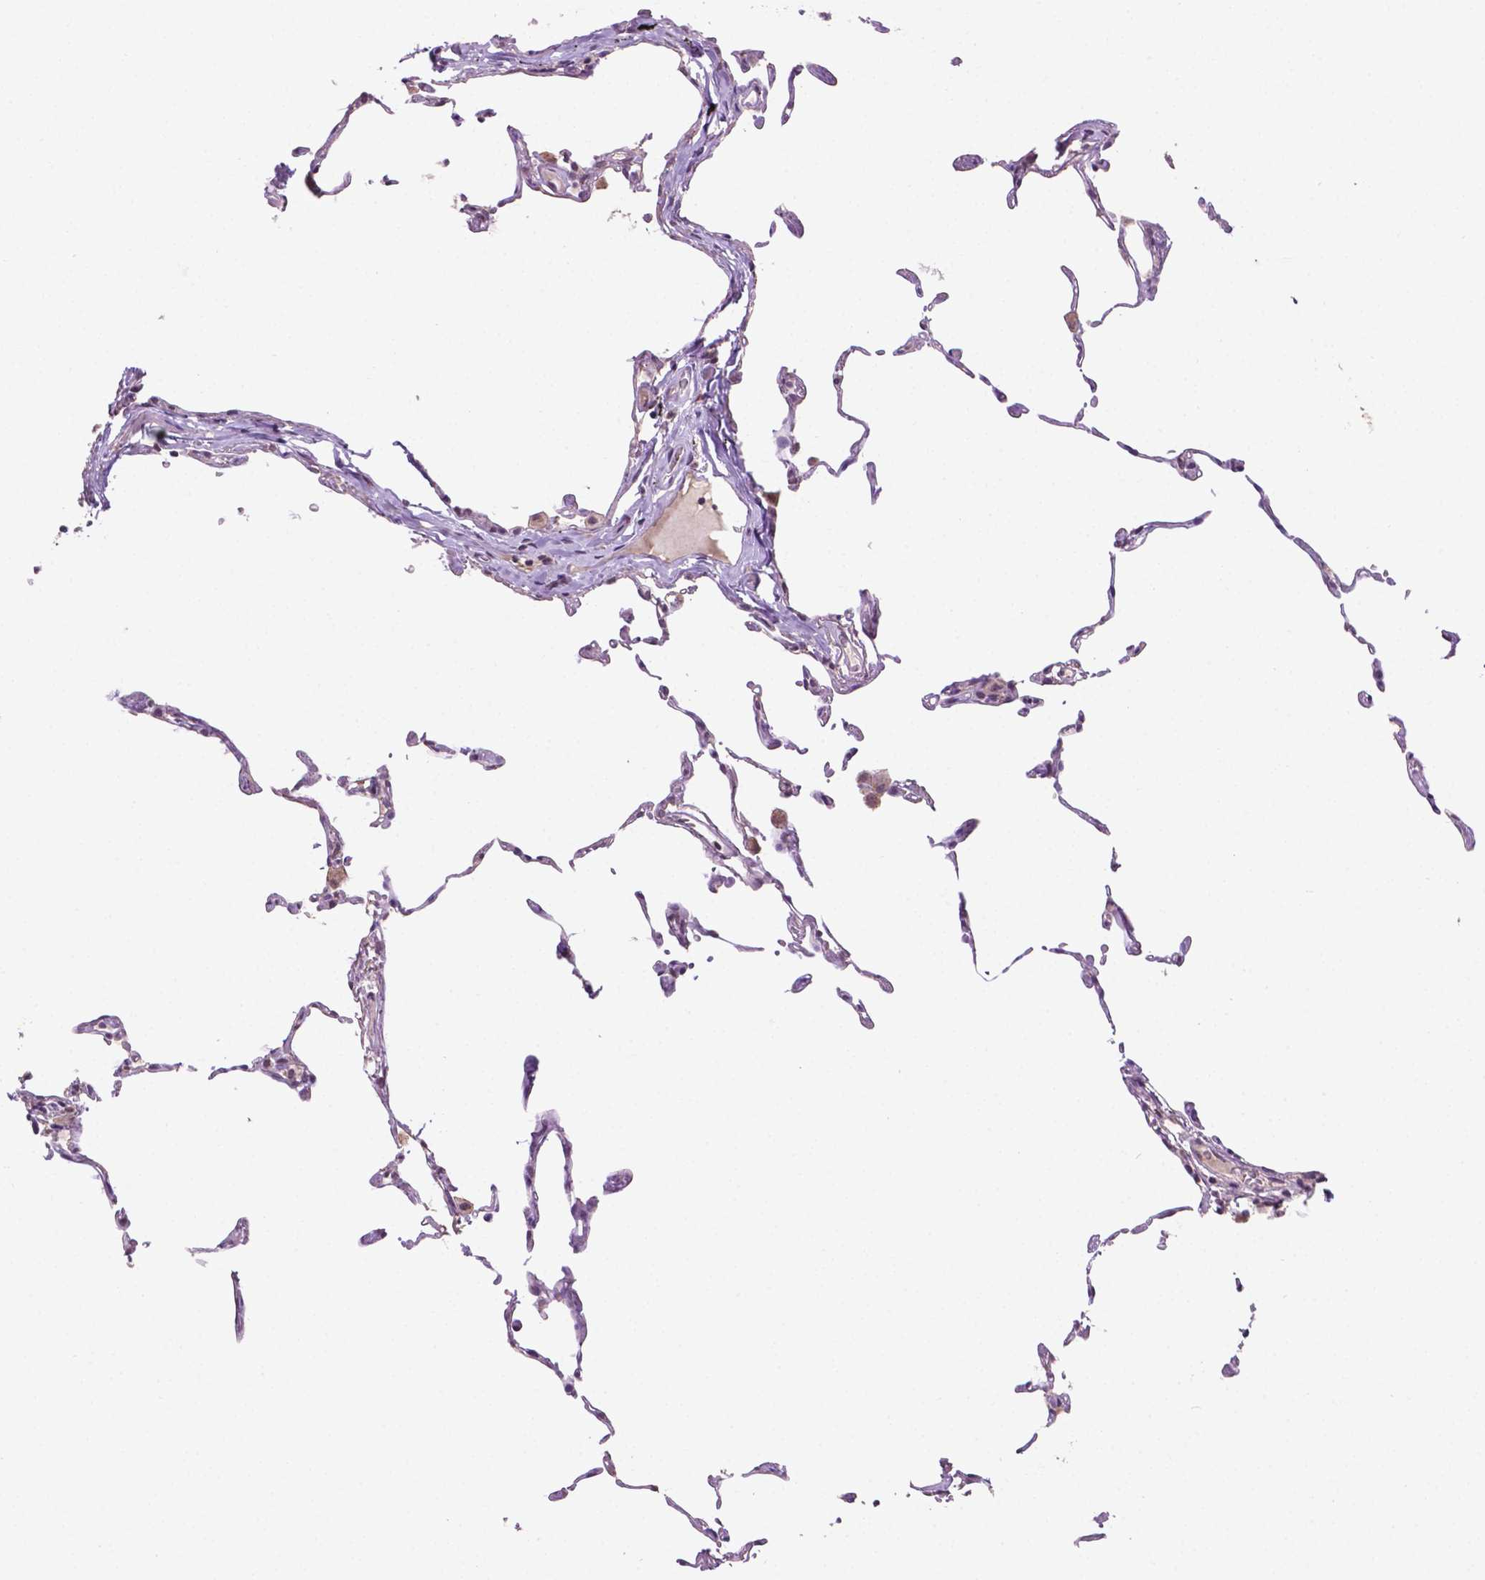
{"staining": {"intensity": "moderate", "quantity": "<25%", "location": "cytoplasmic/membranous,nuclear"}, "tissue": "lung", "cell_type": "Alveolar cells", "image_type": "normal", "snomed": [{"axis": "morphology", "description": "Normal tissue, NOS"}, {"axis": "topography", "description": "Lung"}], "caption": "Protein analysis of unremarkable lung reveals moderate cytoplasmic/membranous,nuclear positivity in approximately <25% of alveolar cells.", "gene": "PTPN6", "patient": {"sex": "female", "age": 57}}